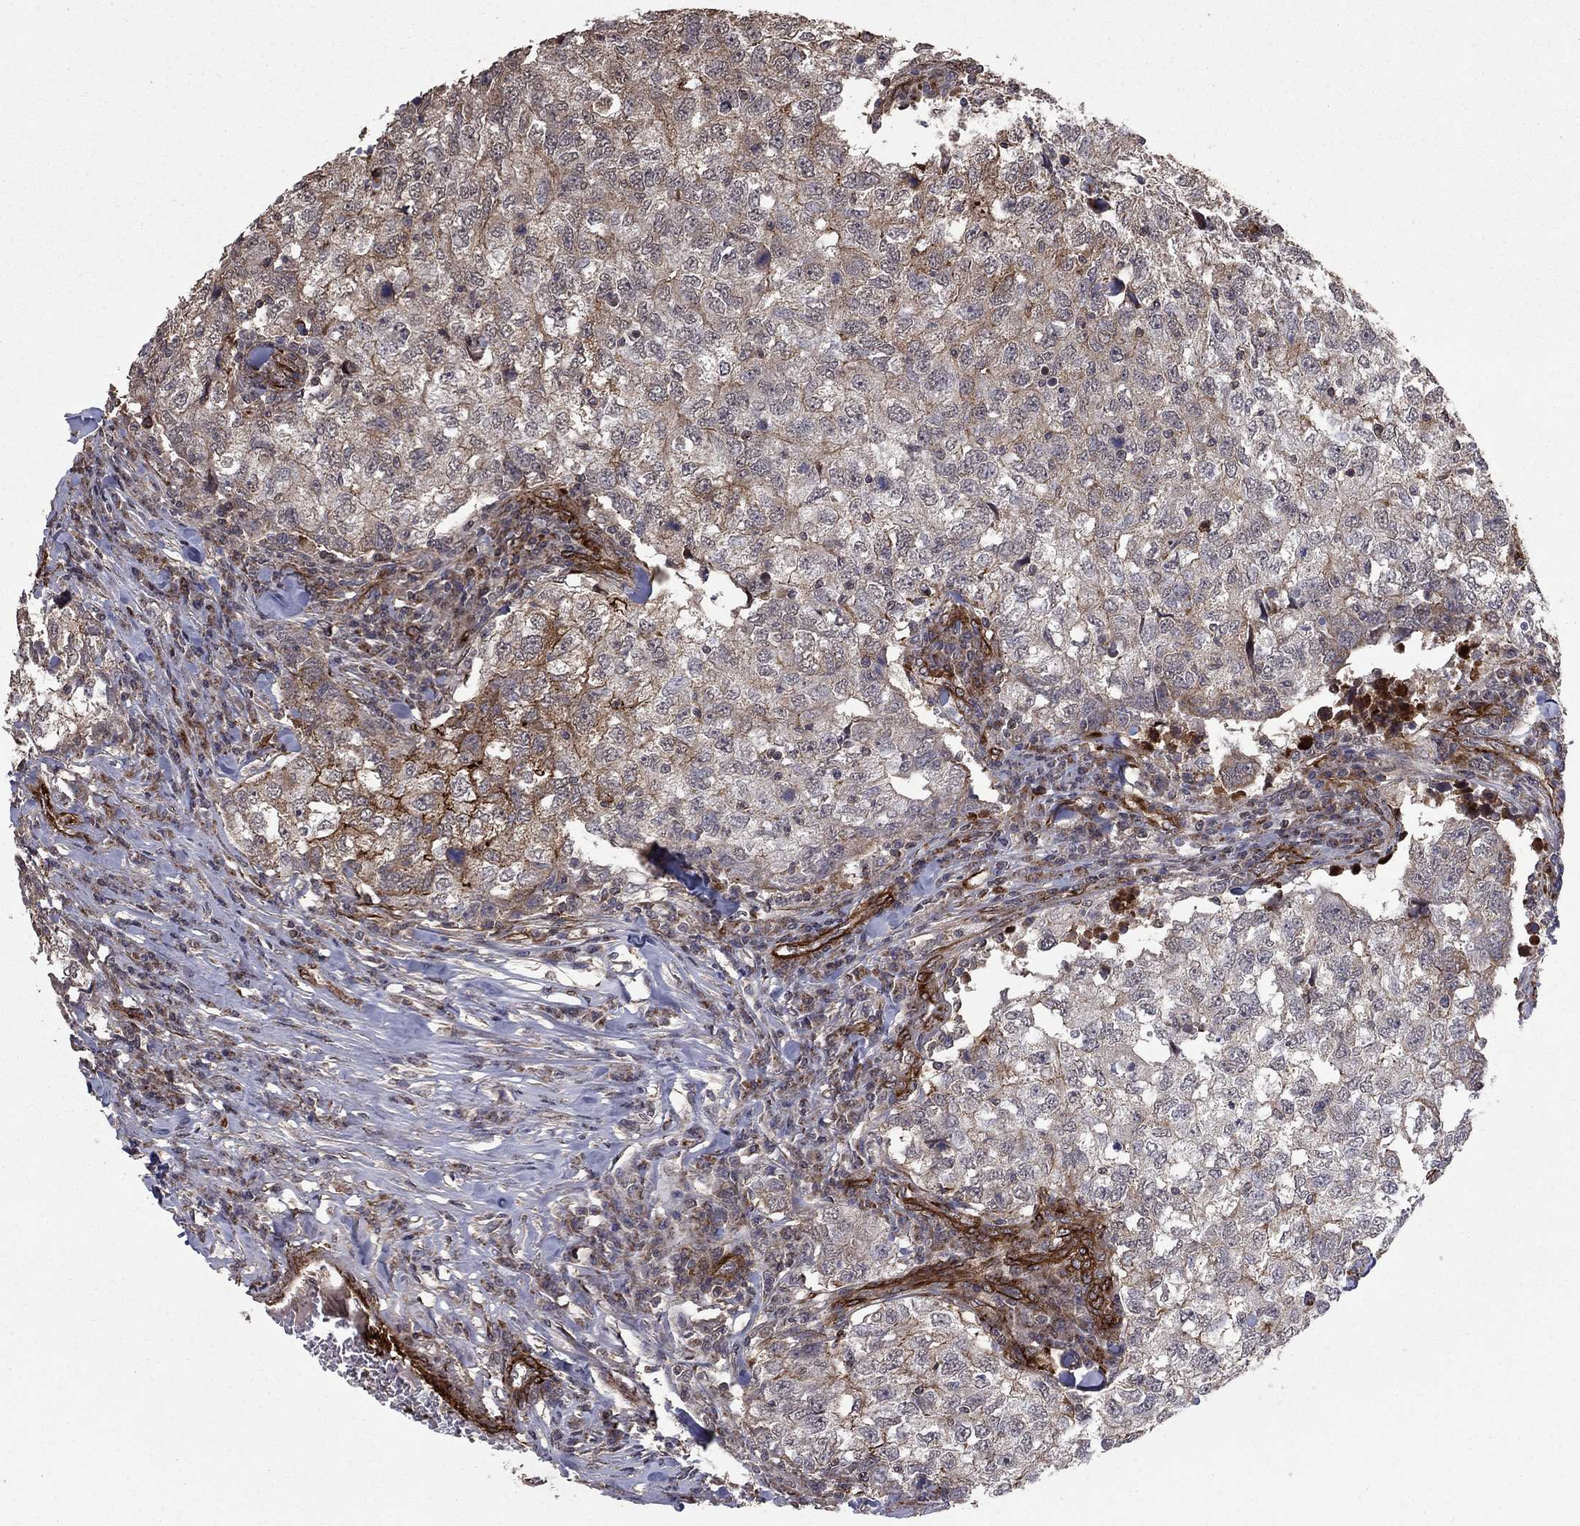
{"staining": {"intensity": "negative", "quantity": "none", "location": "none"}, "tissue": "breast cancer", "cell_type": "Tumor cells", "image_type": "cancer", "snomed": [{"axis": "morphology", "description": "Duct carcinoma"}, {"axis": "topography", "description": "Breast"}], "caption": "Immunohistochemistry histopathology image of neoplastic tissue: intraductal carcinoma (breast) stained with DAB (3,3'-diaminobenzidine) demonstrates no significant protein positivity in tumor cells.", "gene": "COL18A1", "patient": {"sex": "female", "age": 30}}